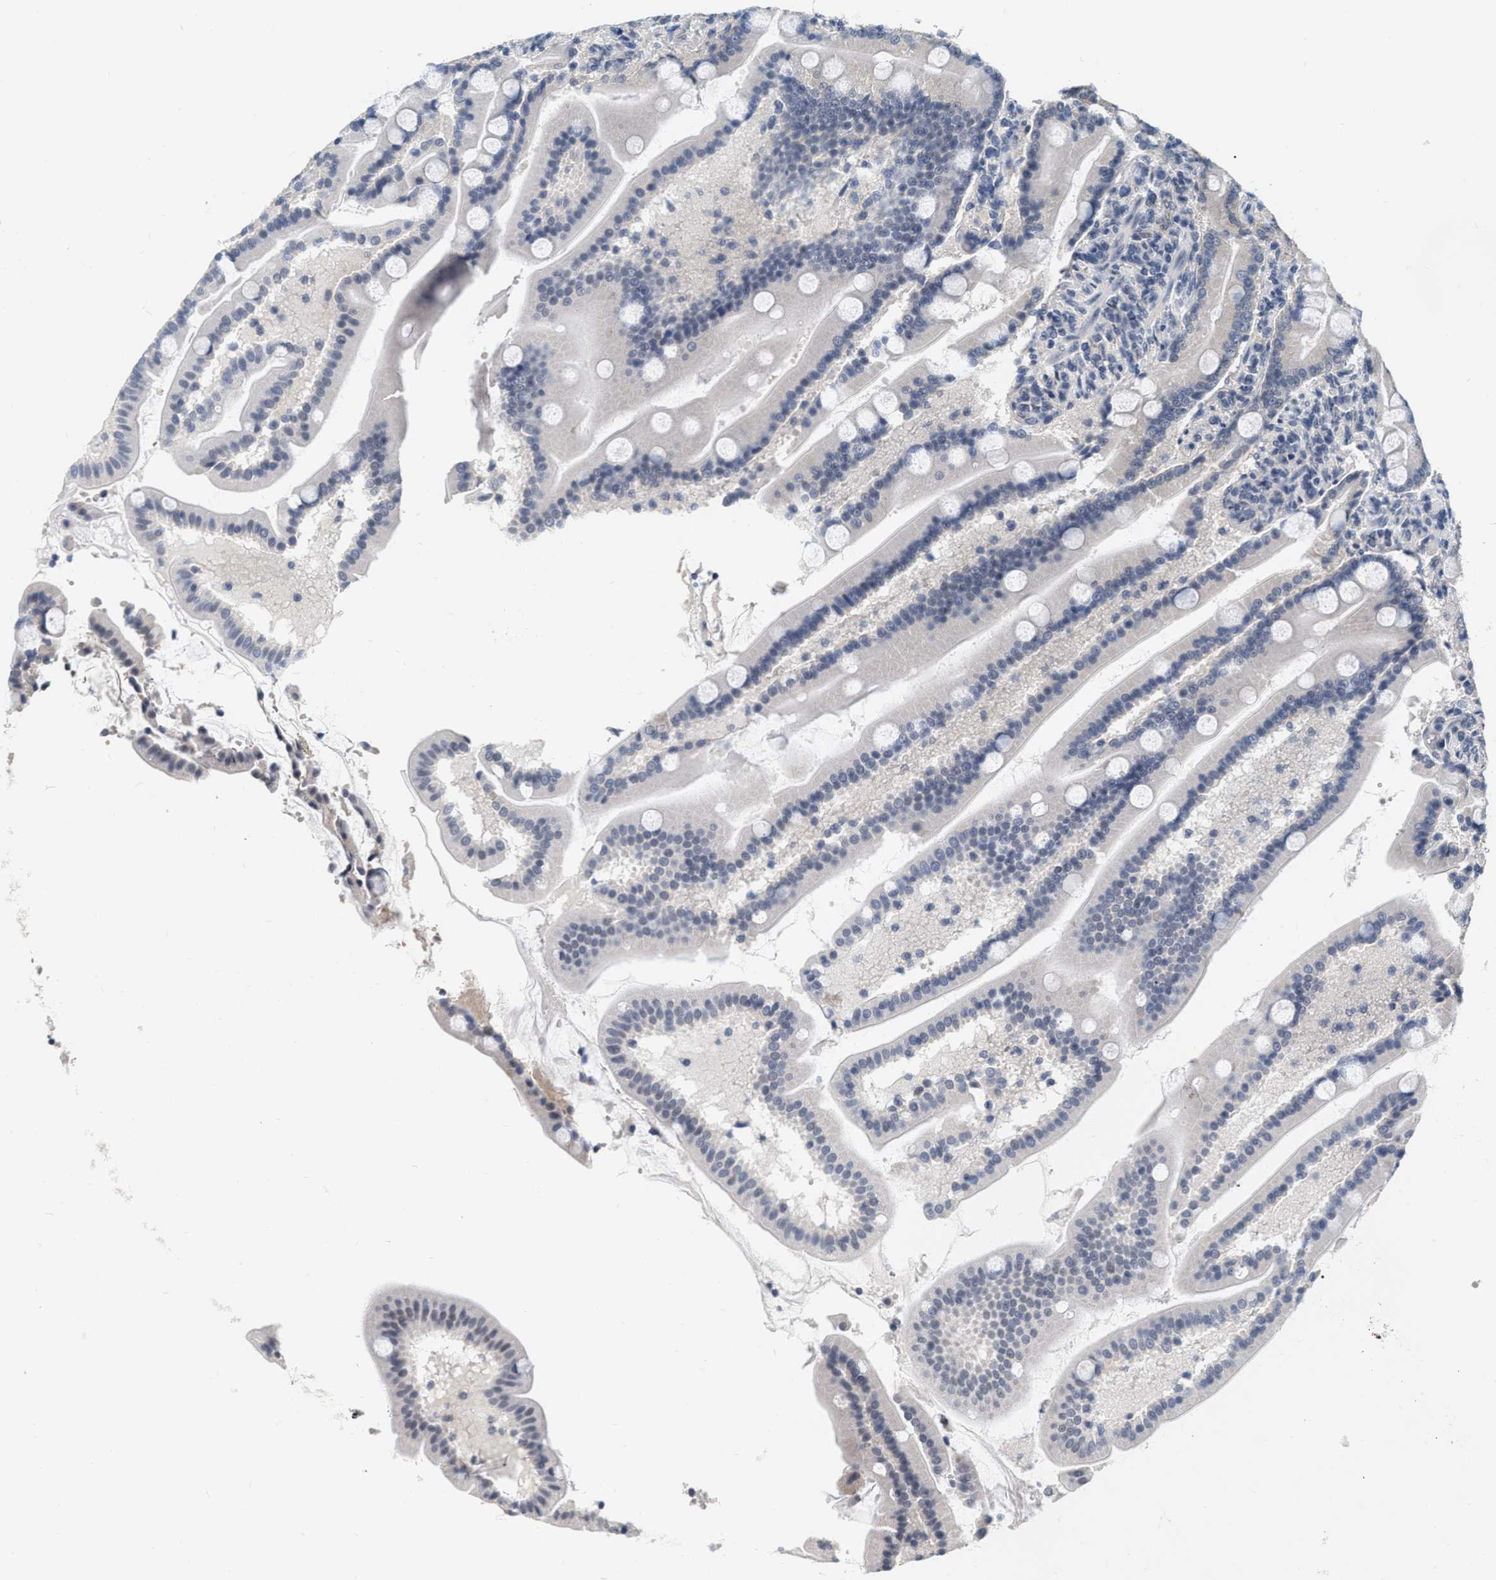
{"staining": {"intensity": "moderate", "quantity": "25%-75%", "location": "cytoplasmic/membranous"}, "tissue": "duodenum", "cell_type": "Glandular cells", "image_type": "normal", "snomed": [{"axis": "morphology", "description": "Normal tissue, NOS"}, {"axis": "topography", "description": "Duodenum"}], "caption": "Glandular cells exhibit moderate cytoplasmic/membranous positivity in about 25%-75% of cells in unremarkable duodenum.", "gene": "RUVBL1", "patient": {"sex": "male", "age": 54}}